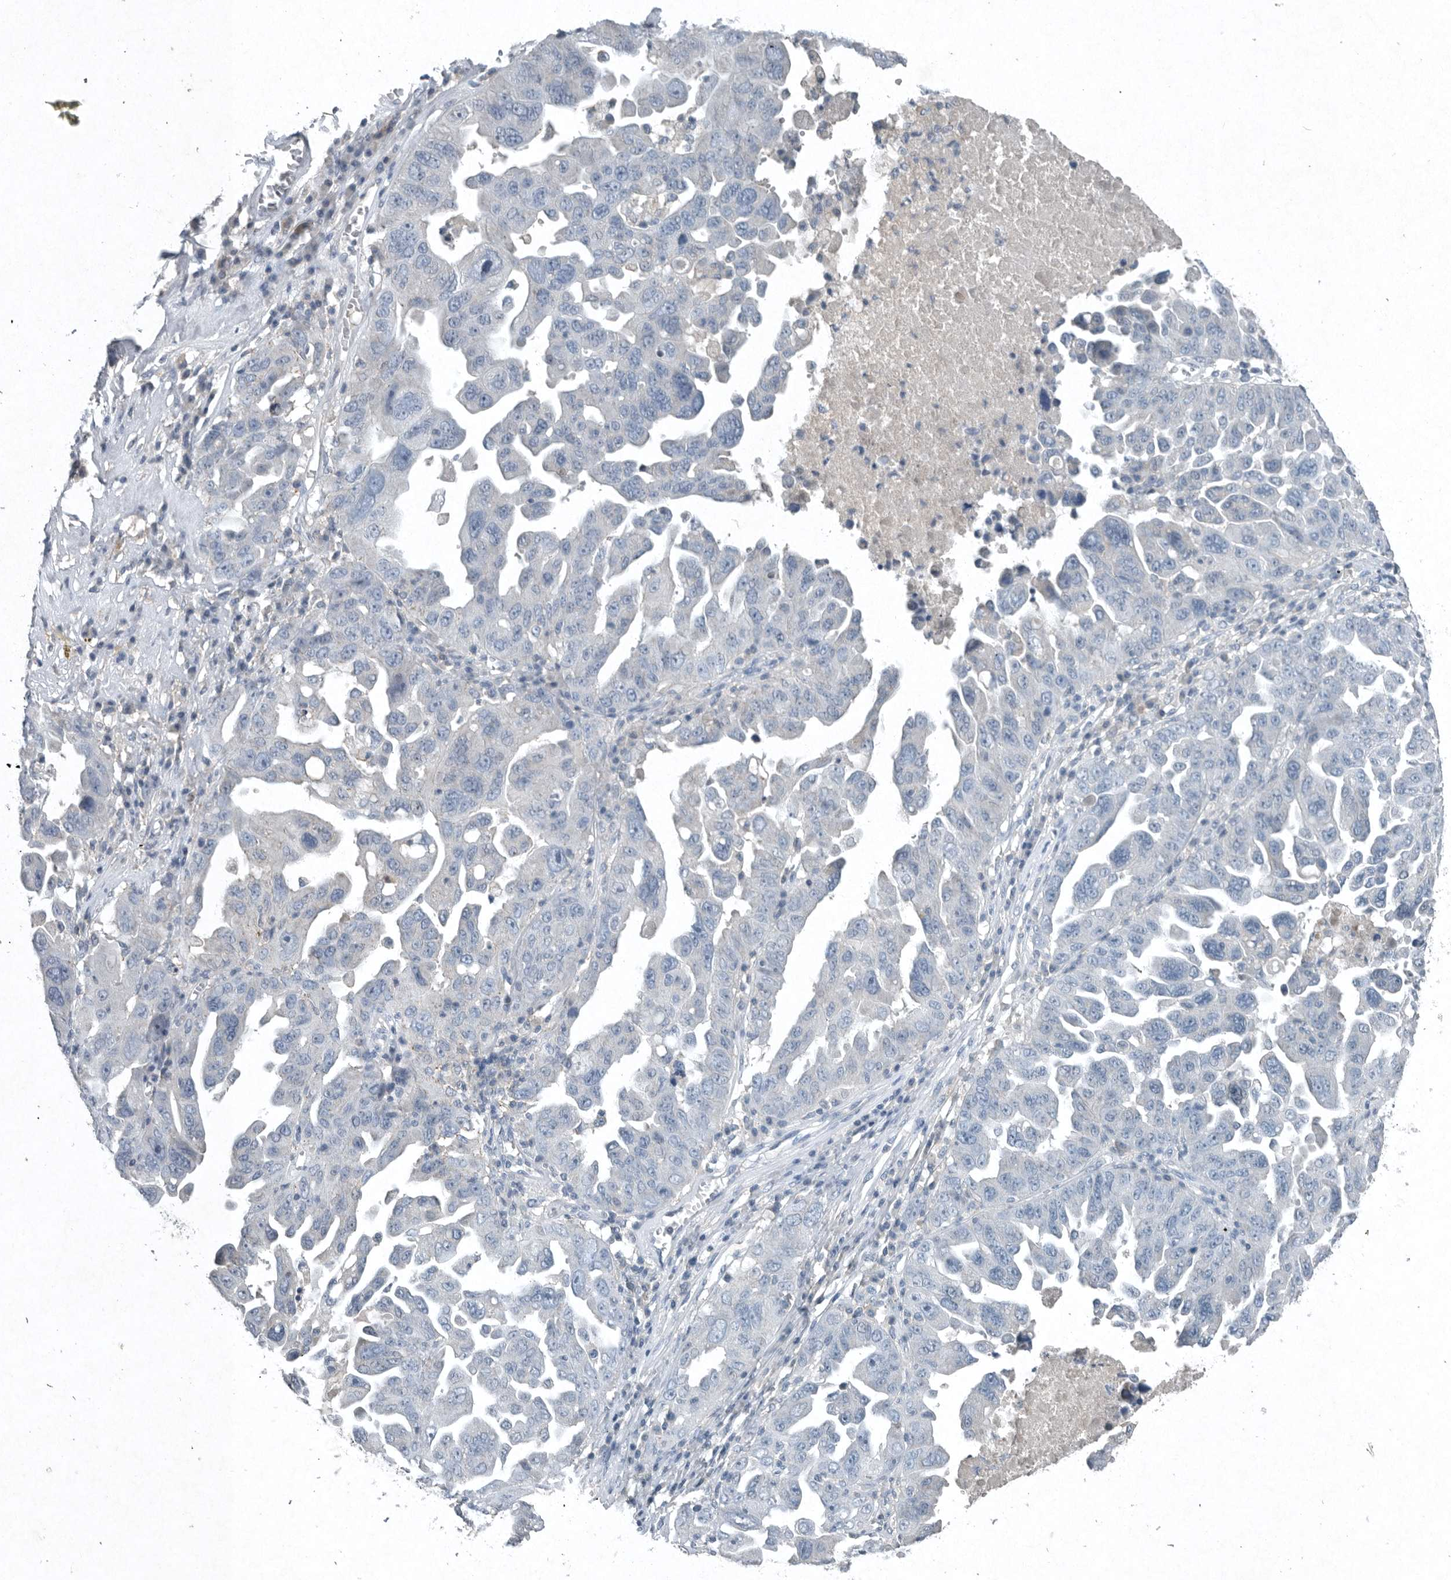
{"staining": {"intensity": "negative", "quantity": "none", "location": "none"}, "tissue": "ovarian cancer", "cell_type": "Tumor cells", "image_type": "cancer", "snomed": [{"axis": "morphology", "description": "Carcinoma, endometroid"}, {"axis": "topography", "description": "Ovary"}], "caption": "Histopathology image shows no protein positivity in tumor cells of ovarian cancer tissue.", "gene": "IL20", "patient": {"sex": "female", "age": 62}}